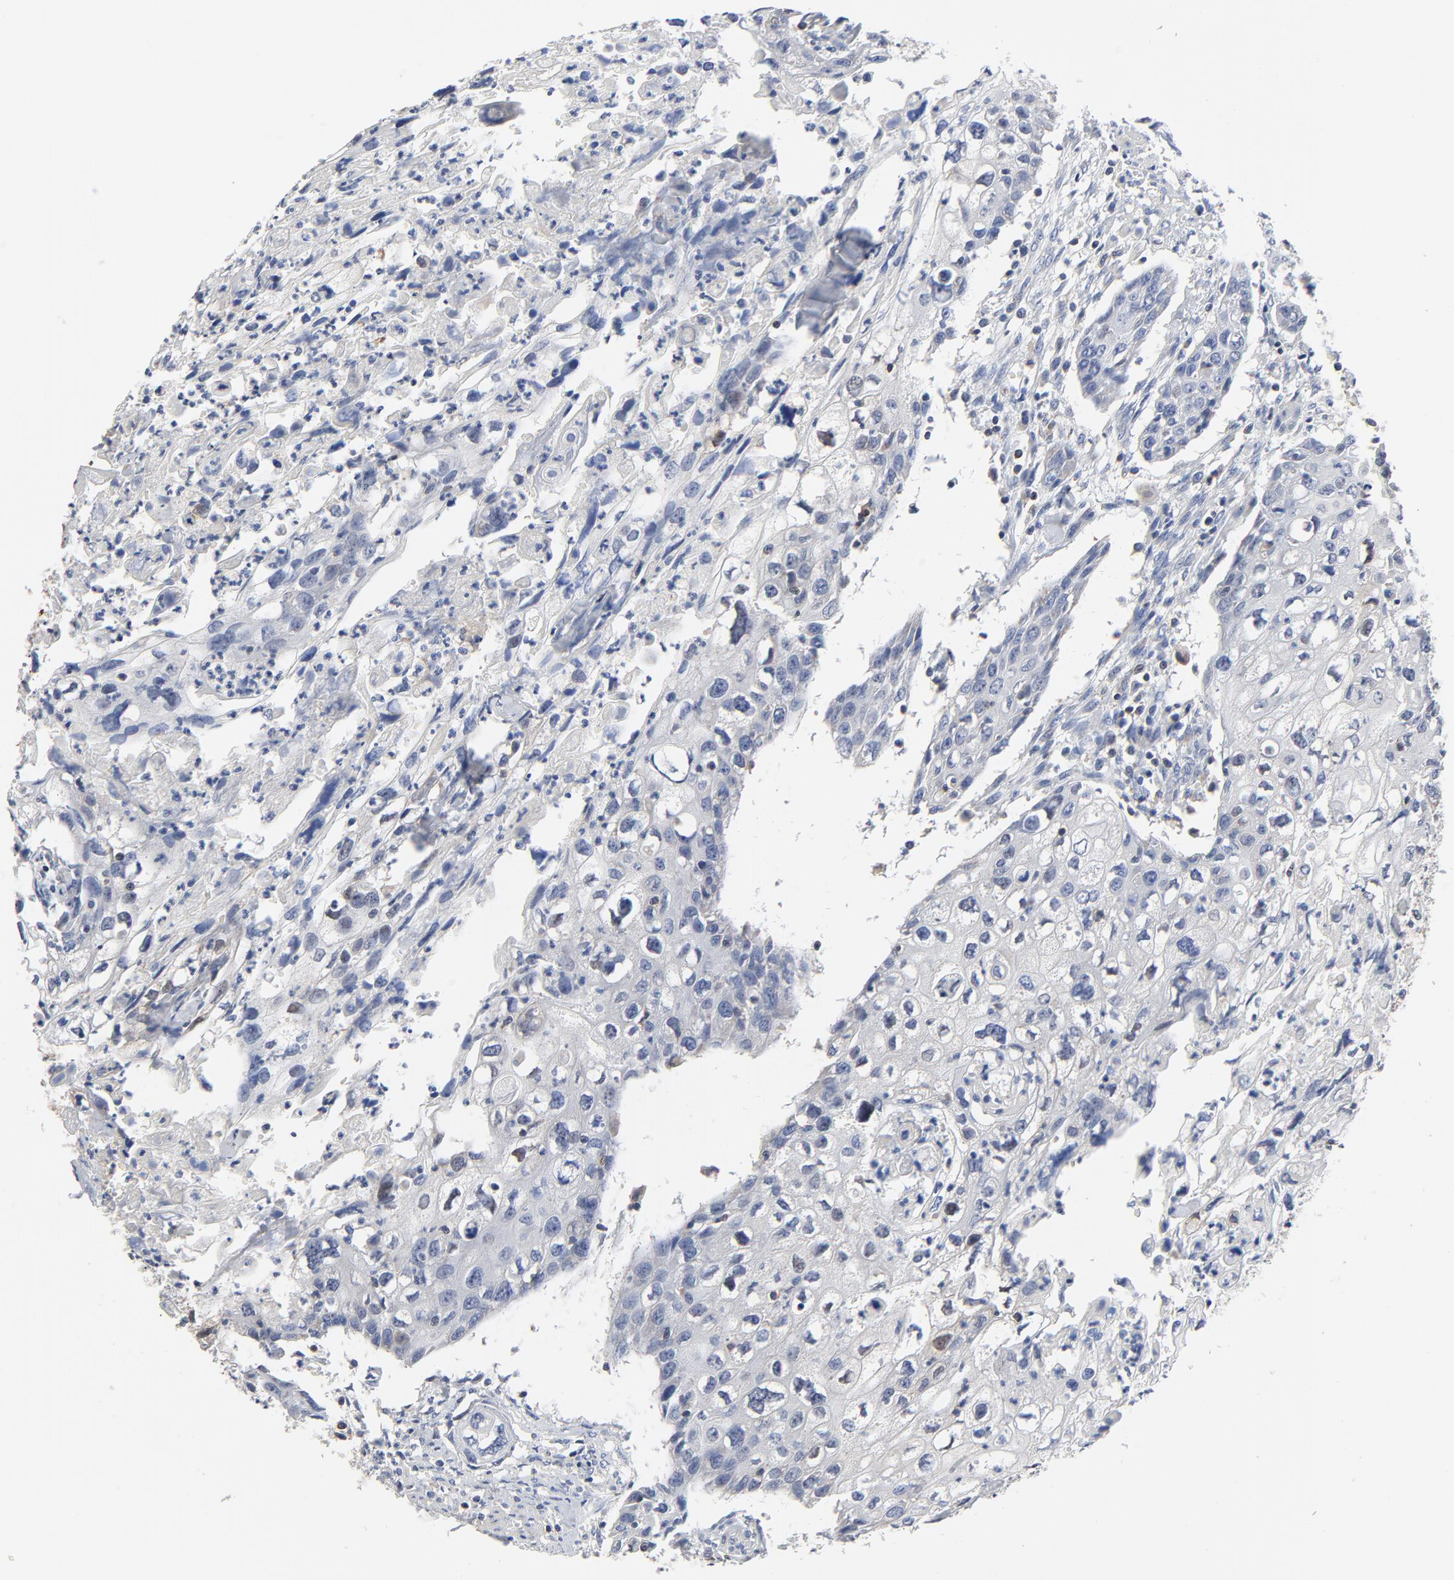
{"staining": {"intensity": "negative", "quantity": "none", "location": "none"}, "tissue": "urothelial cancer", "cell_type": "Tumor cells", "image_type": "cancer", "snomed": [{"axis": "morphology", "description": "Urothelial carcinoma, High grade"}, {"axis": "topography", "description": "Urinary bladder"}], "caption": "Immunohistochemistry (IHC) photomicrograph of human high-grade urothelial carcinoma stained for a protein (brown), which displays no staining in tumor cells.", "gene": "SKAP1", "patient": {"sex": "male", "age": 54}}